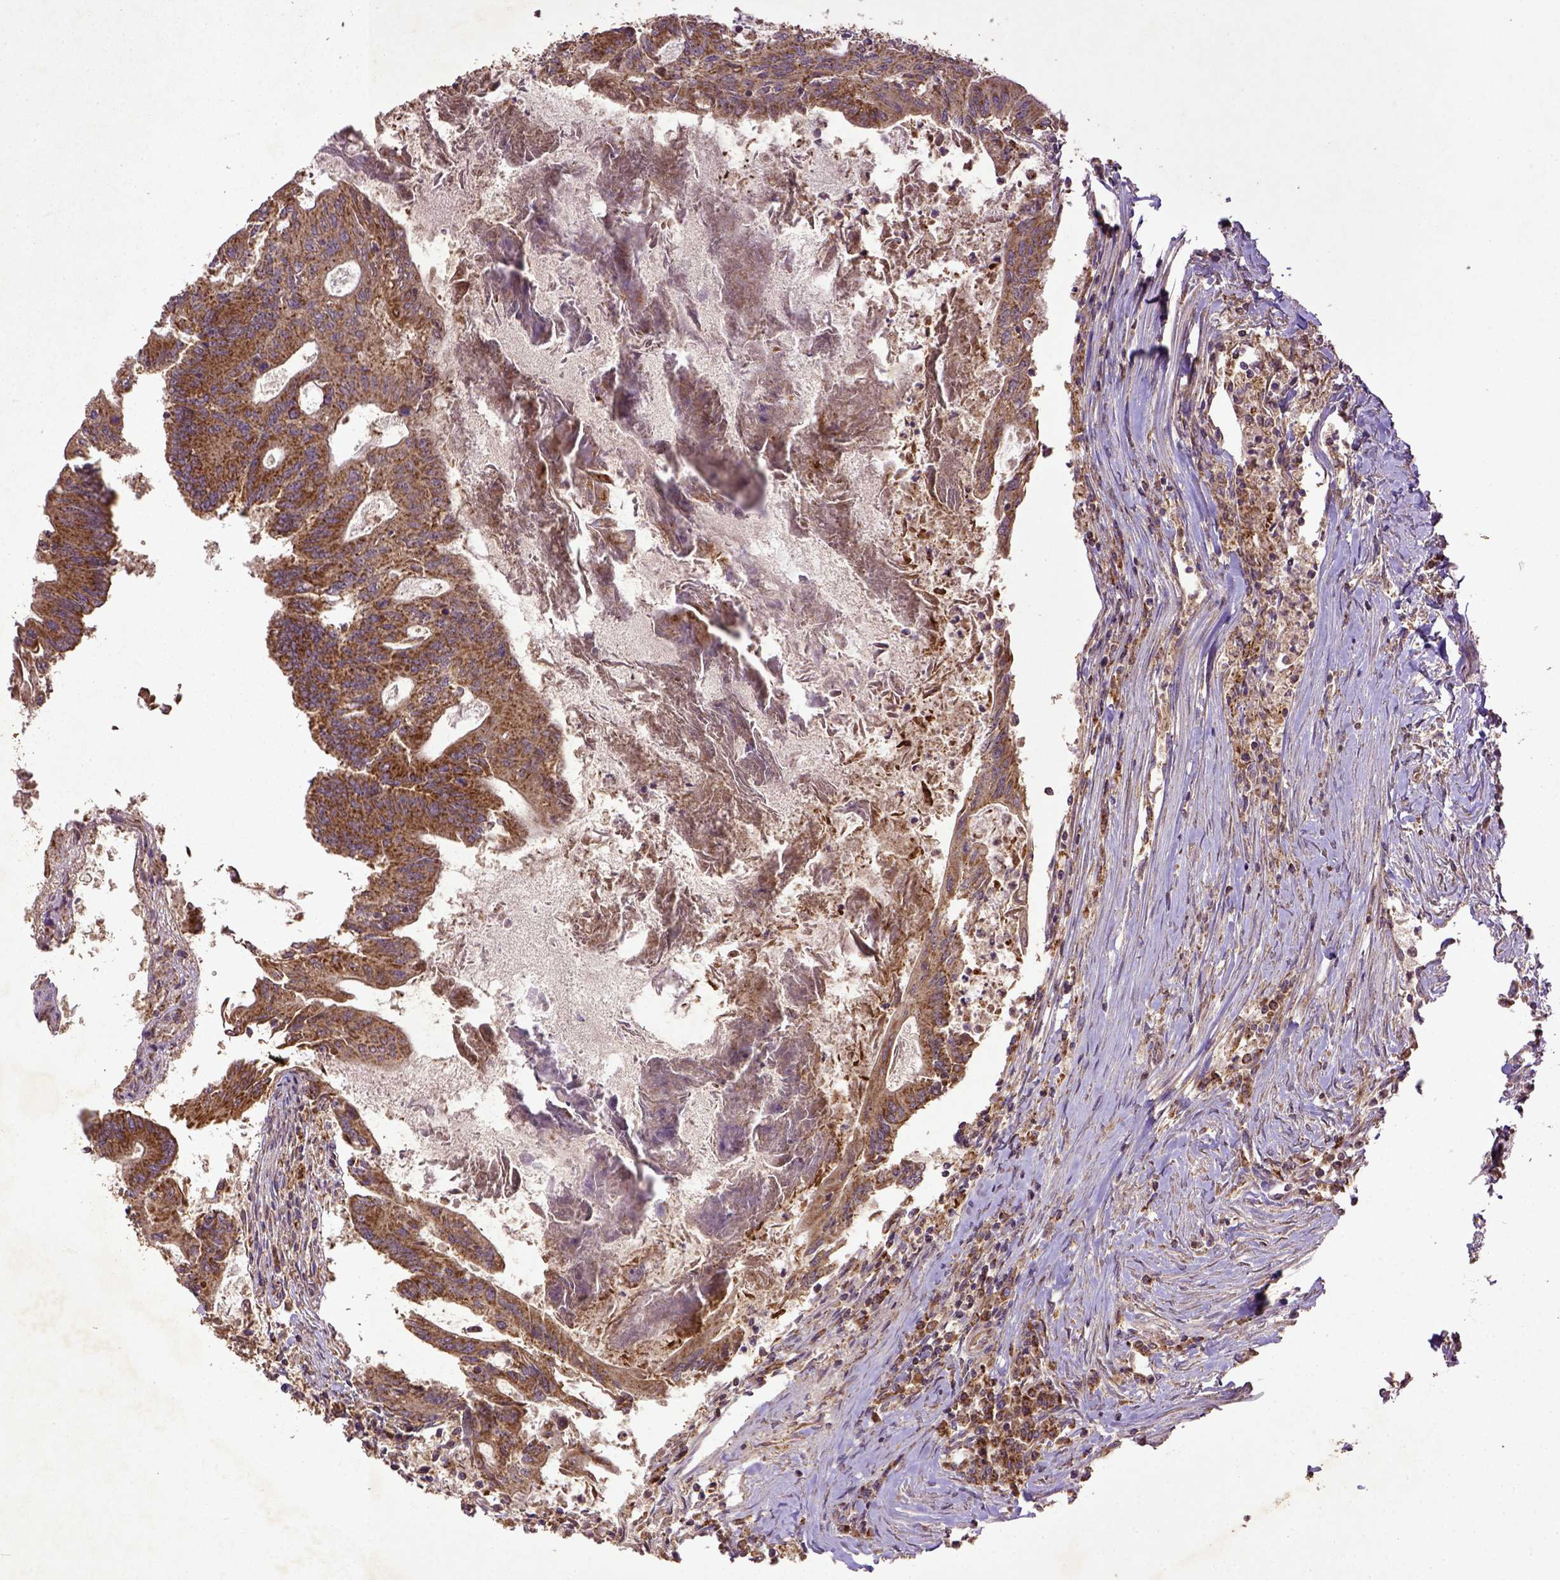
{"staining": {"intensity": "strong", "quantity": ">75%", "location": "cytoplasmic/membranous"}, "tissue": "colorectal cancer", "cell_type": "Tumor cells", "image_type": "cancer", "snomed": [{"axis": "morphology", "description": "Adenocarcinoma, NOS"}, {"axis": "topography", "description": "Colon"}], "caption": "The micrograph displays a brown stain indicating the presence of a protein in the cytoplasmic/membranous of tumor cells in adenocarcinoma (colorectal). Using DAB (3,3'-diaminobenzidine) (brown) and hematoxylin (blue) stains, captured at high magnification using brightfield microscopy.", "gene": "MT-CO1", "patient": {"sex": "female", "age": 70}}